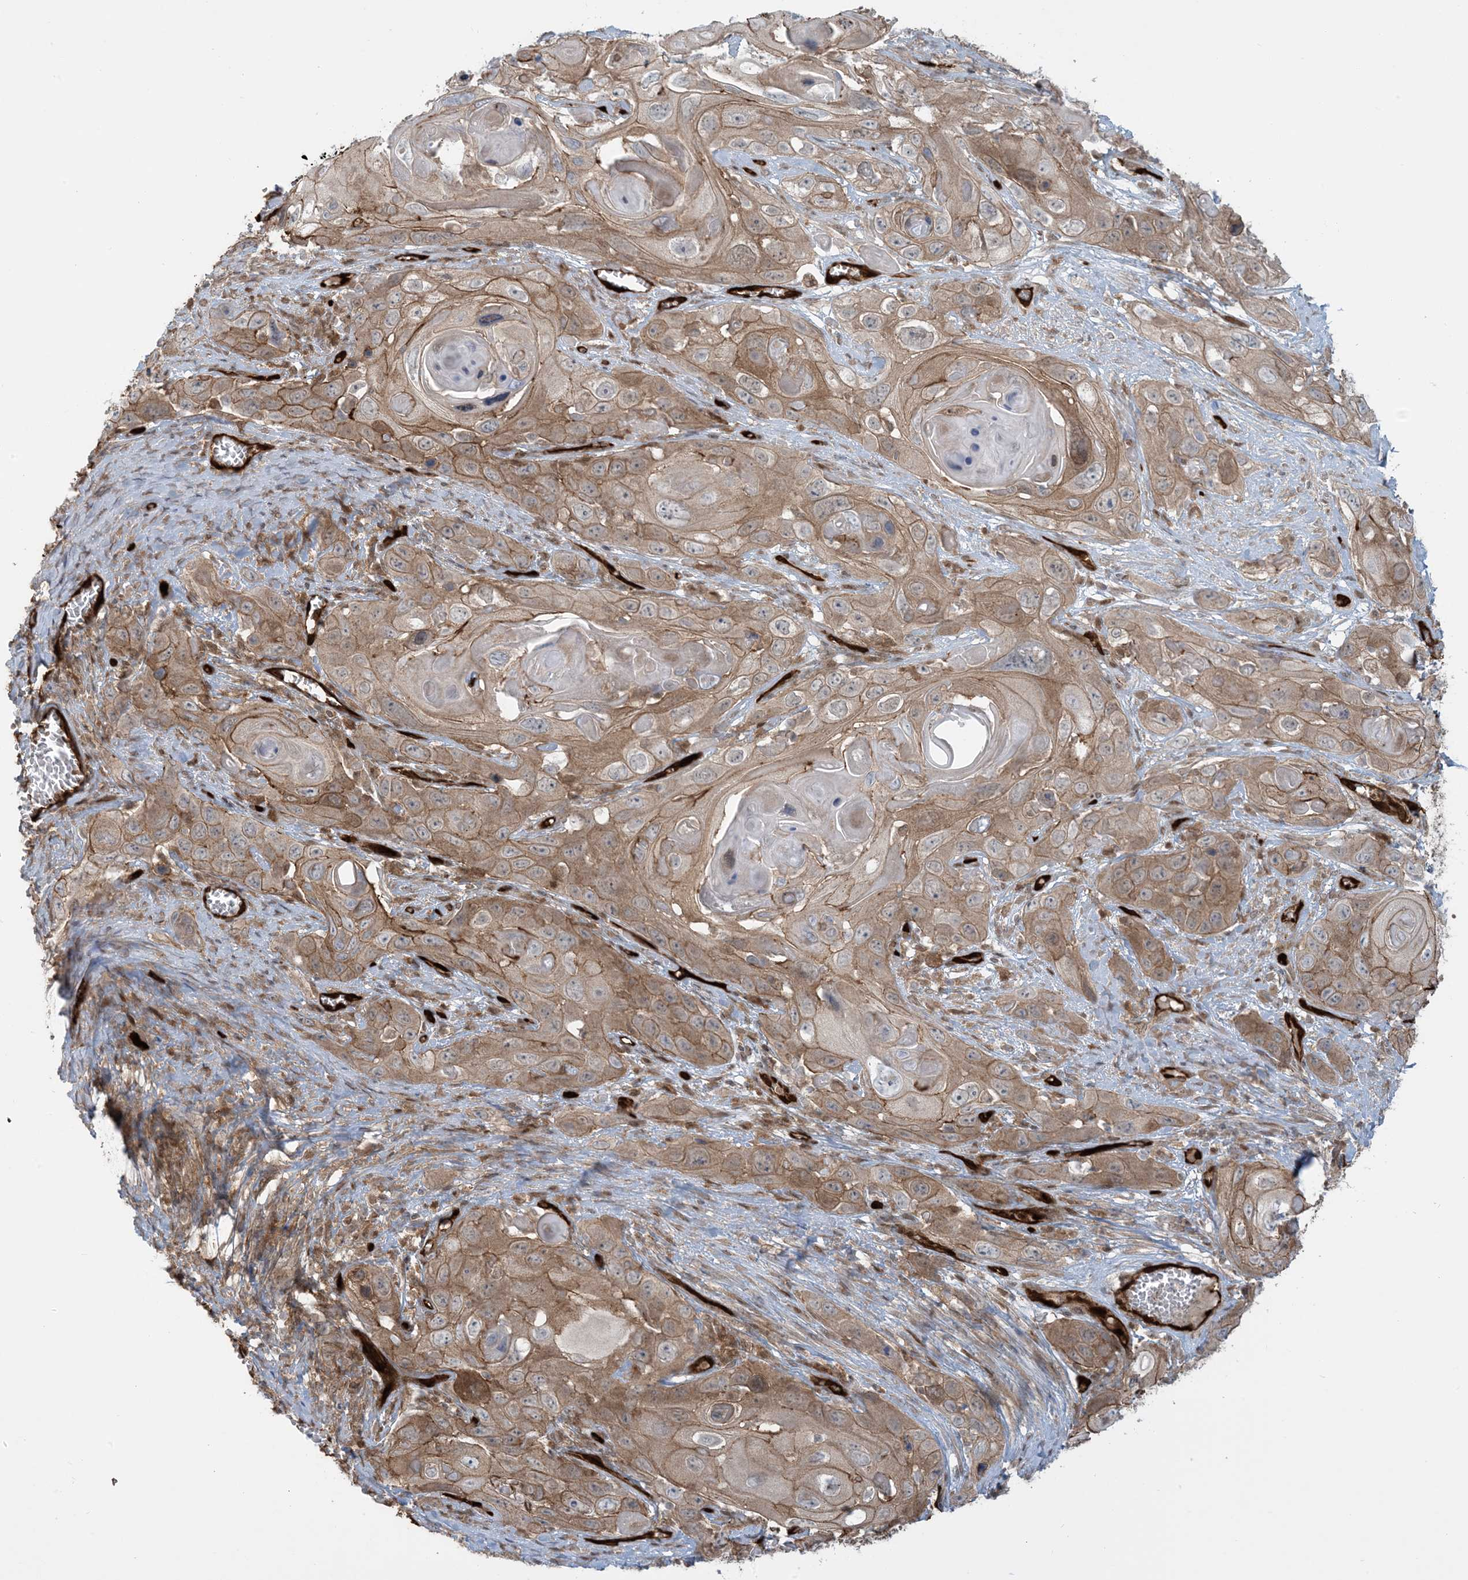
{"staining": {"intensity": "moderate", "quantity": ">75%", "location": "cytoplasmic/membranous"}, "tissue": "skin cancer", "cell_type": "Tumor cells", "image_type": "cancer", "snomed": [{"axis": "morphology", "description": "Squamous cell carcinoma, NOS"}, {"axis": "topography", "description": "Skin"}], "caption": "This is a photomicrograph of IHC staining of squamous cell carcinoma (skin), which shows moderate expression in the cytoplasmic/membranous of tumor cells.", "gene": "PPM1F", "patient": {"sex": "male", "age": 55}}